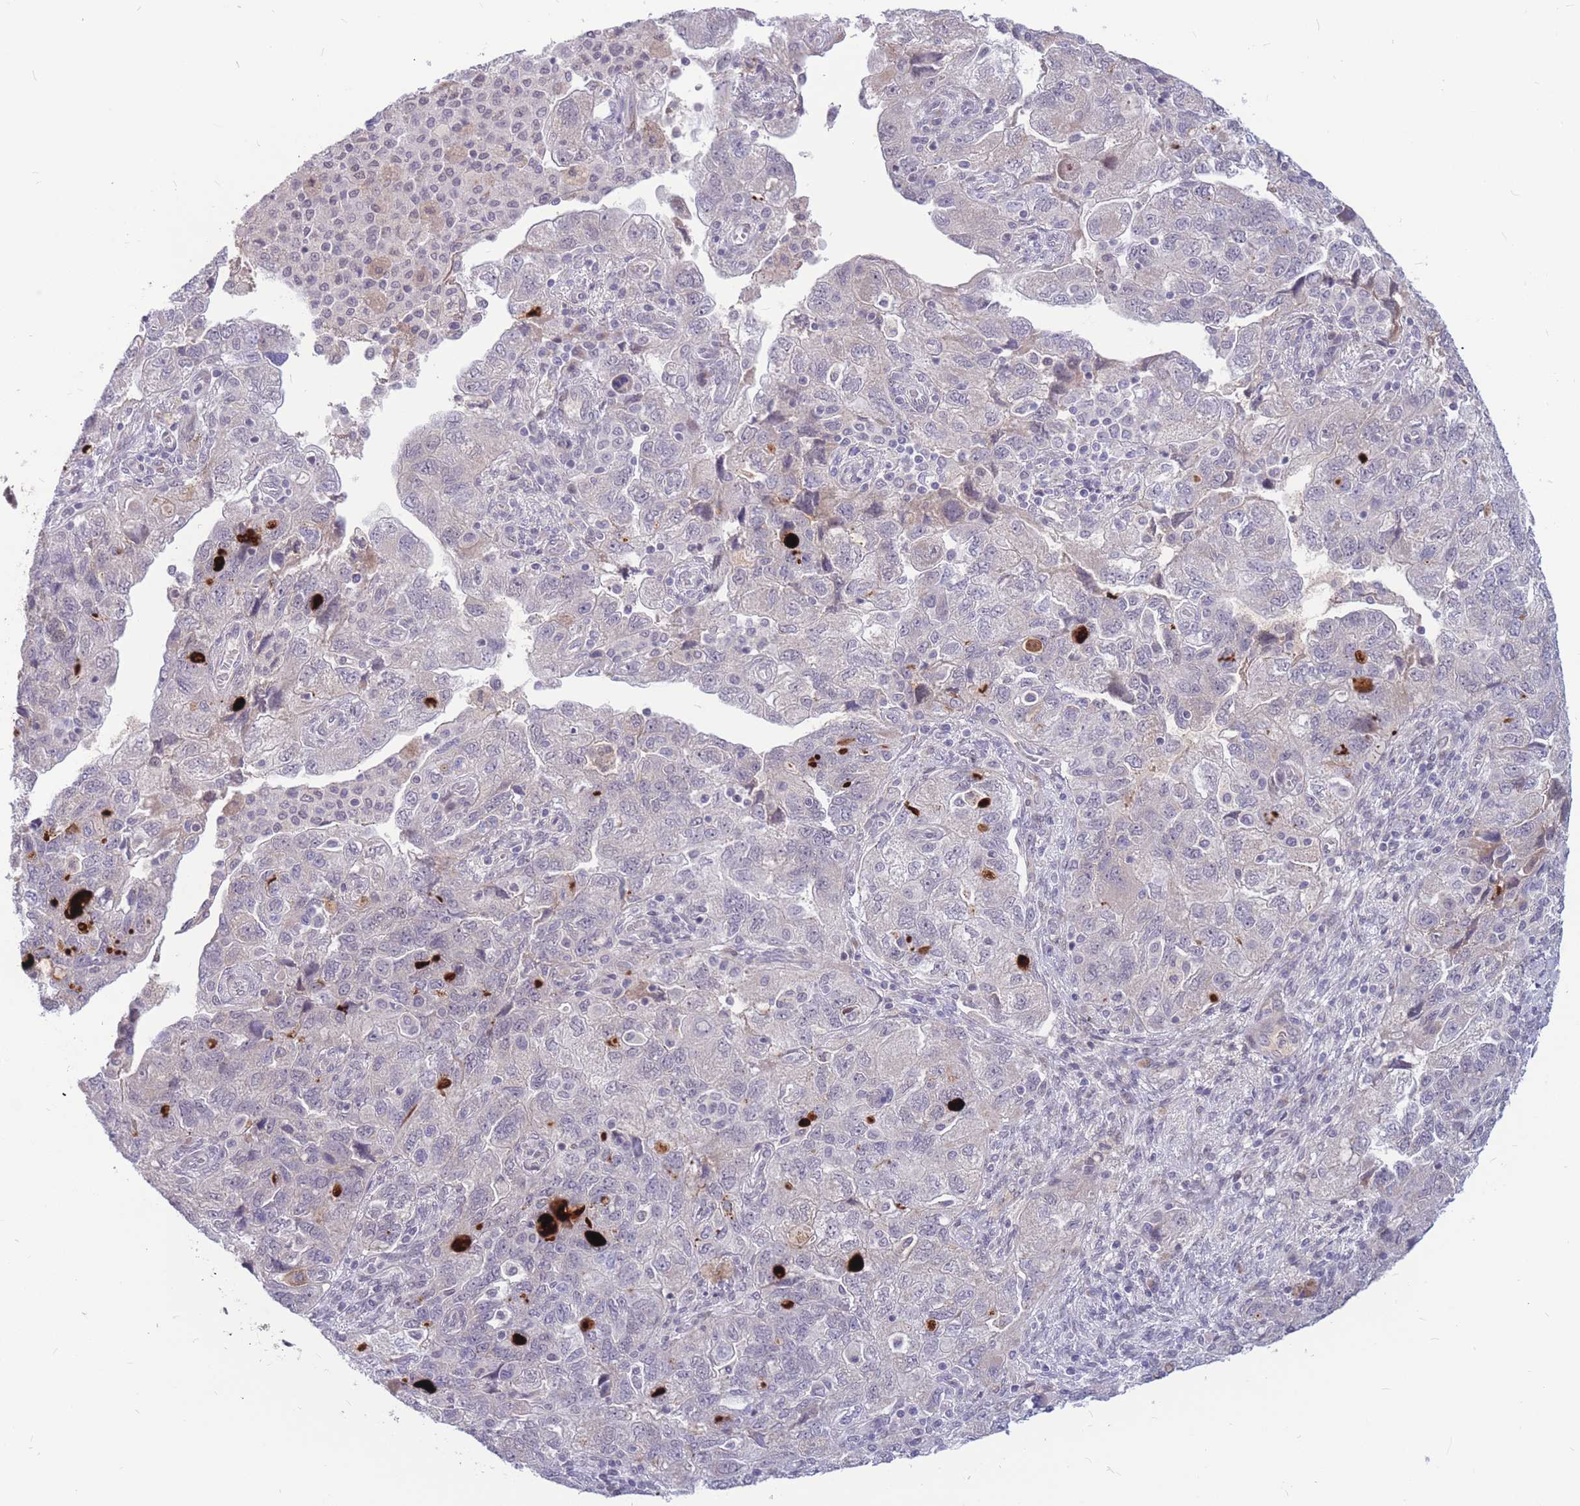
{"staining": {"intensity": "negative", "quantity": "none", "location": "none"}, "tissue": "ovarian cancer", "cell_type": "Tumor cells", "image_type": "cancer", "snomed": [{"axis": "morphology", "description": "Carcinoma, endometroid"}, {"axis": "topography", "description": "Ovary"}], "caption": "This is an immunohistochemistry (IHC) photomicrograph of human ovarian cancer (endometroid carcinoma). There is no staining in tumor cells.", "gene": "ADD2", "patient": {"sex": "female", "age": 51}}